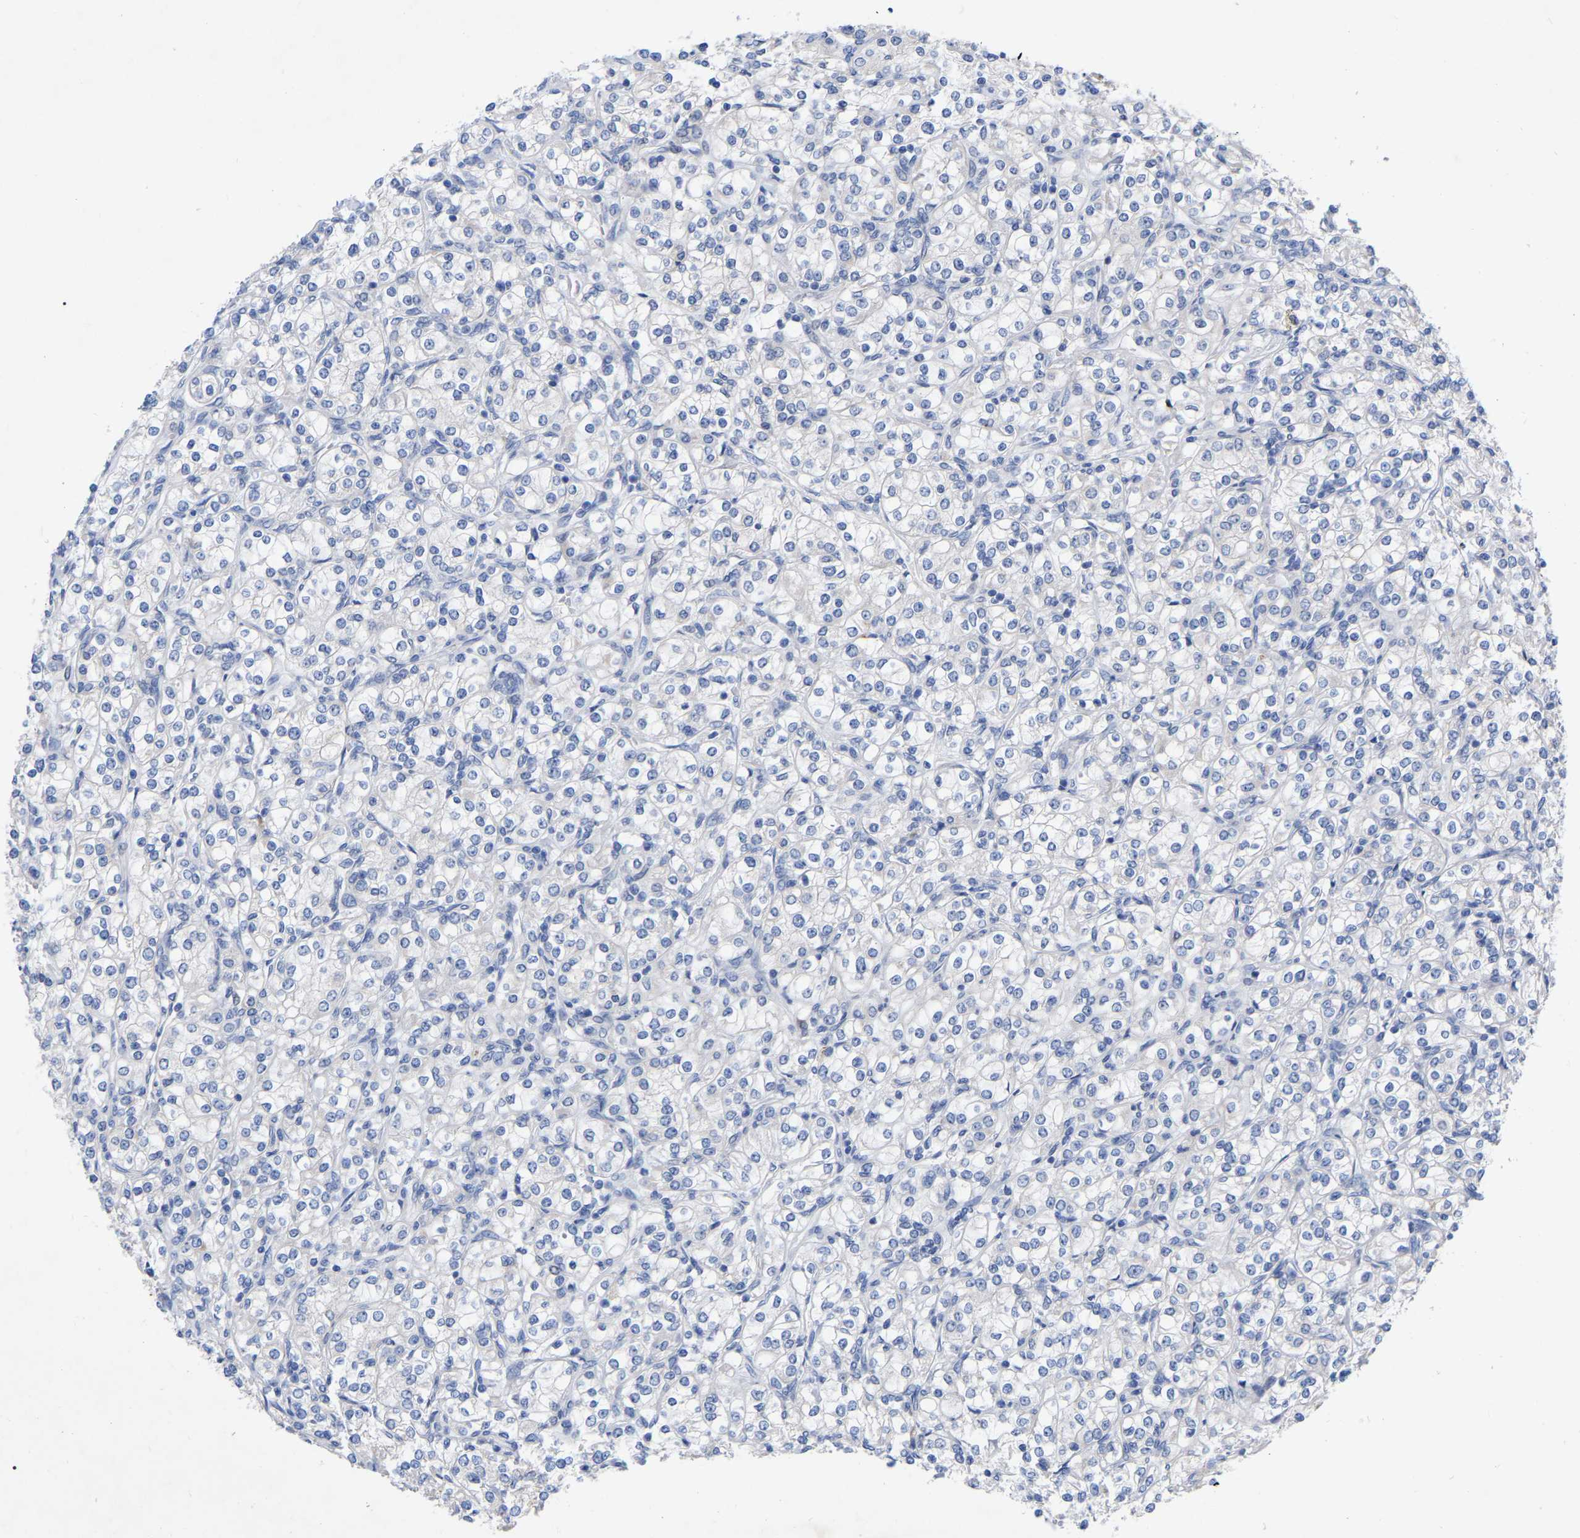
{"staining": {"intensity": "negative", "quantity": "none", "location": "none"}, "tissue": "renal cancer", "cell_type": "Tumor cells", "image_type": "cancer", "snomed": [{"axis": "morphology", "description": "Adenocarcinoma, NOS"}, {"axis": "topography", "description": "Kidney"}], "caption": "A high-resolution histopathology image shows immunohistochemistry staining of adenocarcinoma (renal), which demonstrates no significant expression in tumor cells. Nuclei are stained in blue.", "gene": "STRIP2", "patient": {"sex": "male", "age": 77}}